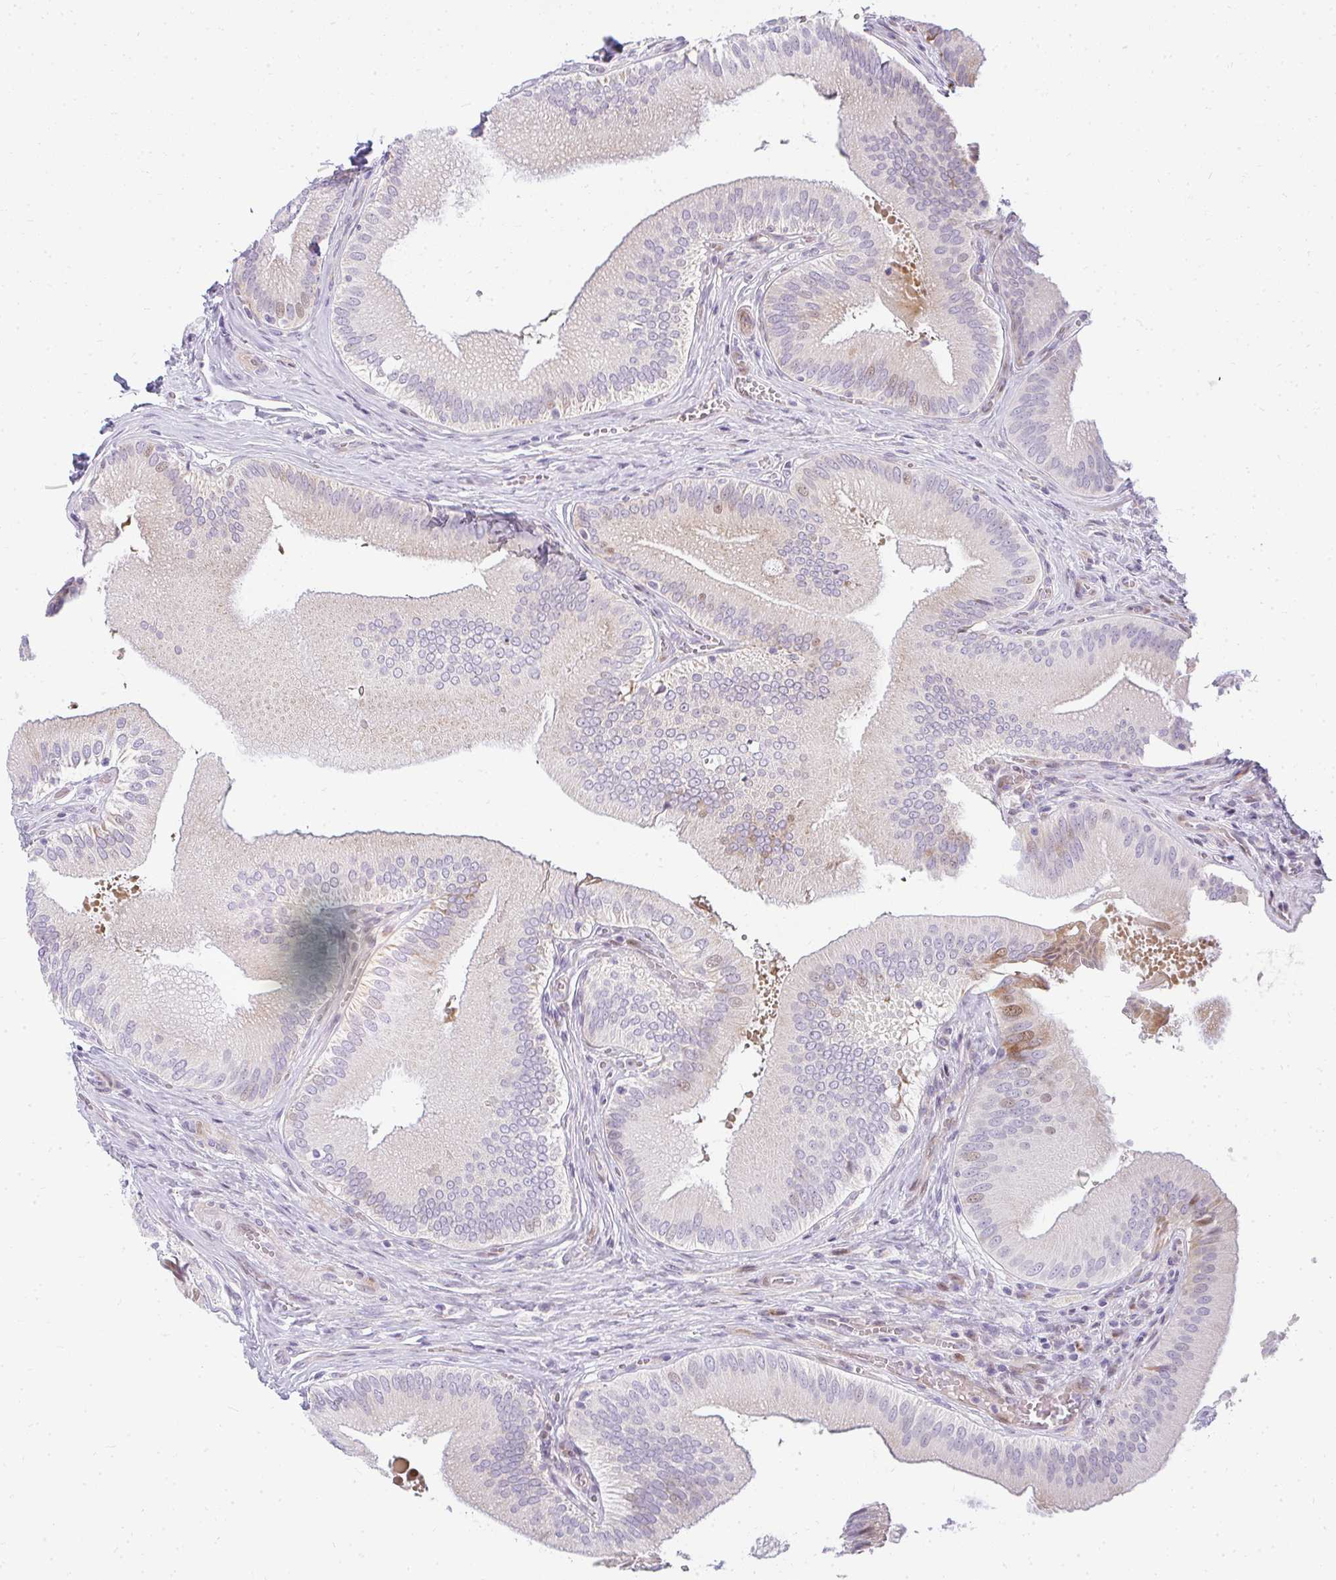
{"staining": {"intensity": "moderate", "quantity": "25%-75%", "location": "cytoplasmic/membranous,nuclear"}, "tissue": "gallbladder", "cell_type": "Glandular cells", "image_type": "normal", "snomed": [{"axis": "morphology", "description": "Normal tissue, NOS"}, {"axis": "topography", "description": "Gallbladder"}], "caption": "A high-resolution image shows immunohistochemistry (IHC) staining of normal gallbladder, which demonstrates moderate cytoplasmic/membranous,nuclear positivity in about 25%-75% of glandular cells.", "gene": "PLA2G5", "patient": {"sex": "male", "age": 17}}